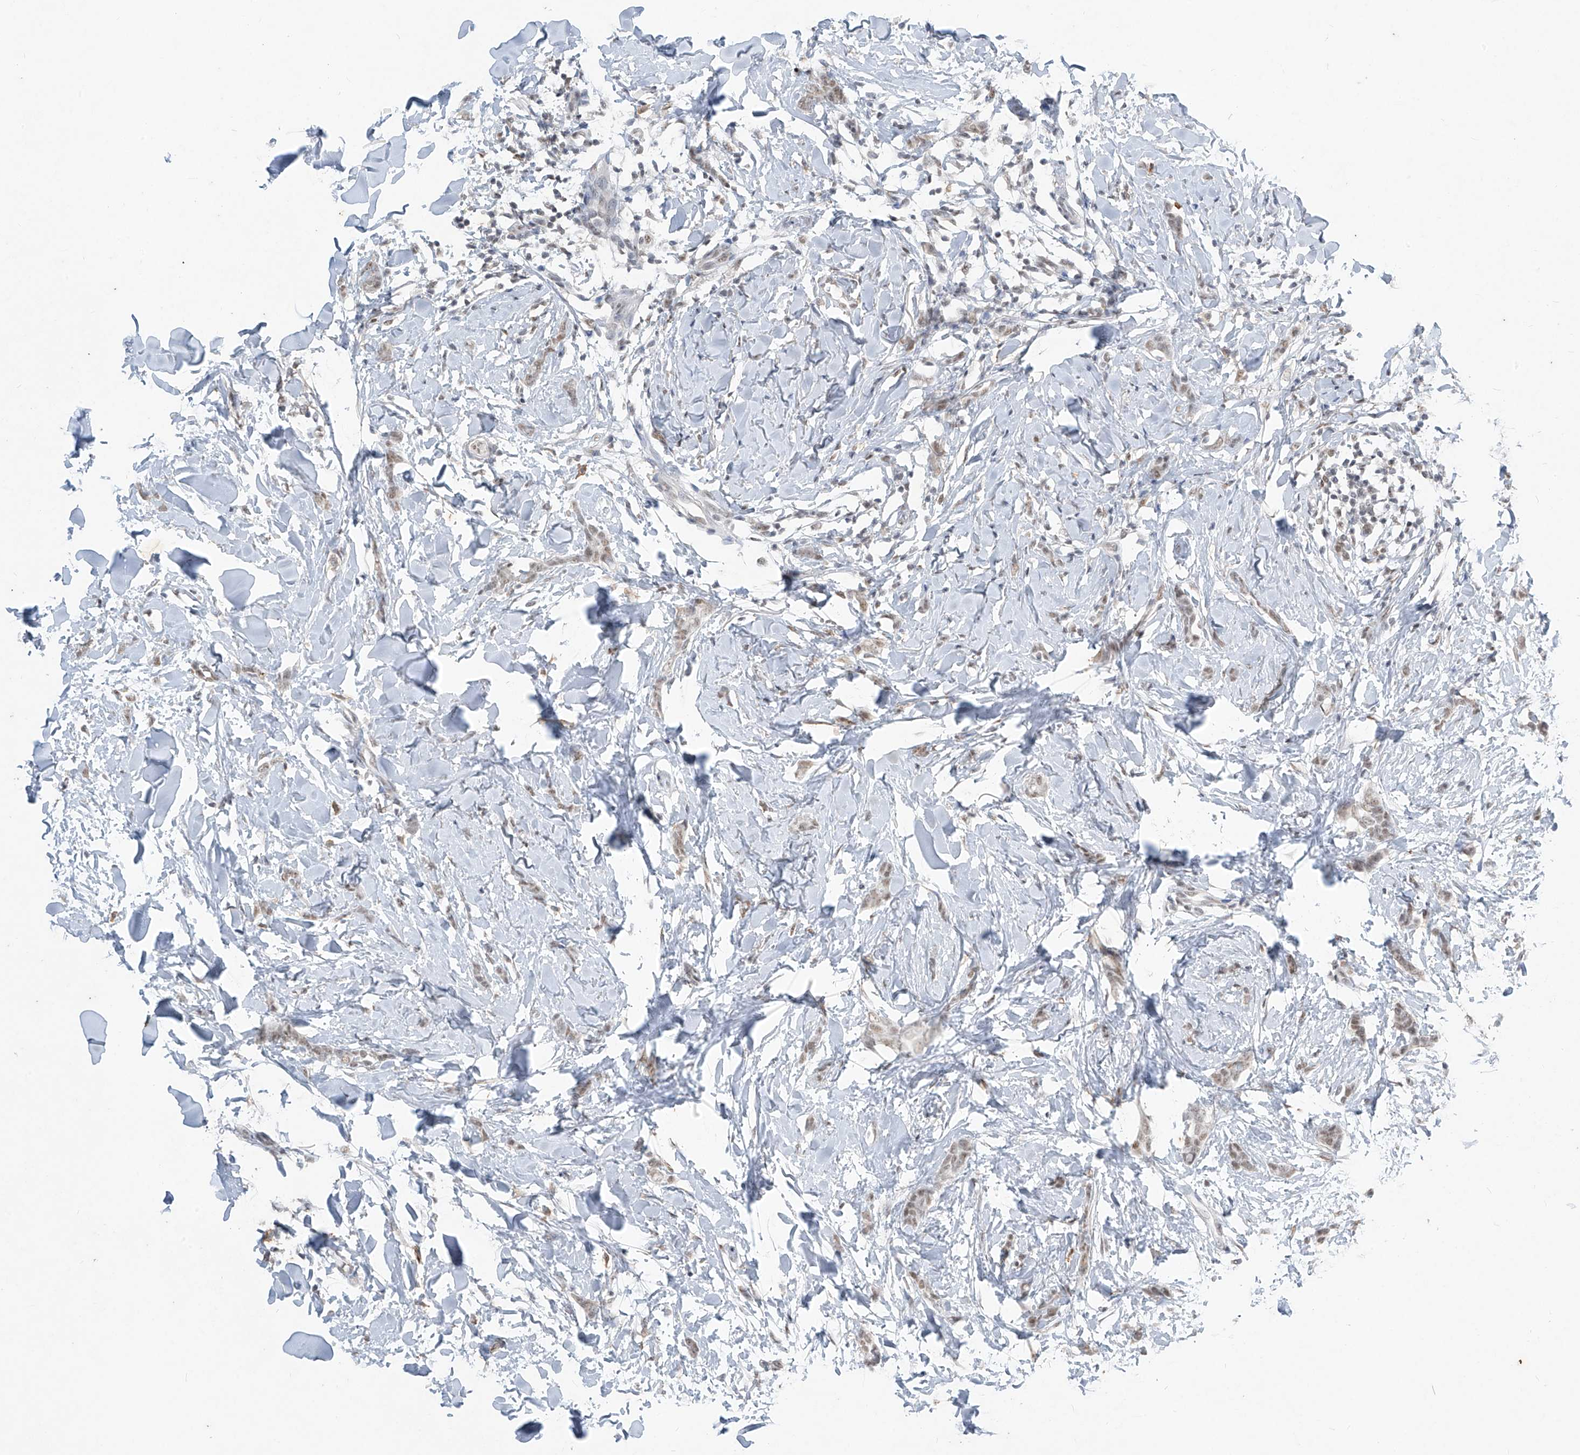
{"staining": {"intensity": "weak", "quantity": "25%-75%", "location": "cytoplasmic/membranous,nuclear"}, "tissue": "breast cancer", "cell_type": "Tumor cells", "image_type": "cancer", "snomed": [{"axis": "morphology", "description": "Lobular carcinoma"}, {"axis": "topography", "description": "Skin"}, {"axis": "topography", "description": "Breast"}], "caption": "Lobular carcinoma (breast) stained with a protein marker reveals weak staining in tumor cells.", "gene": "TFEC", "patient": {"sex": "female", "age": 46}}